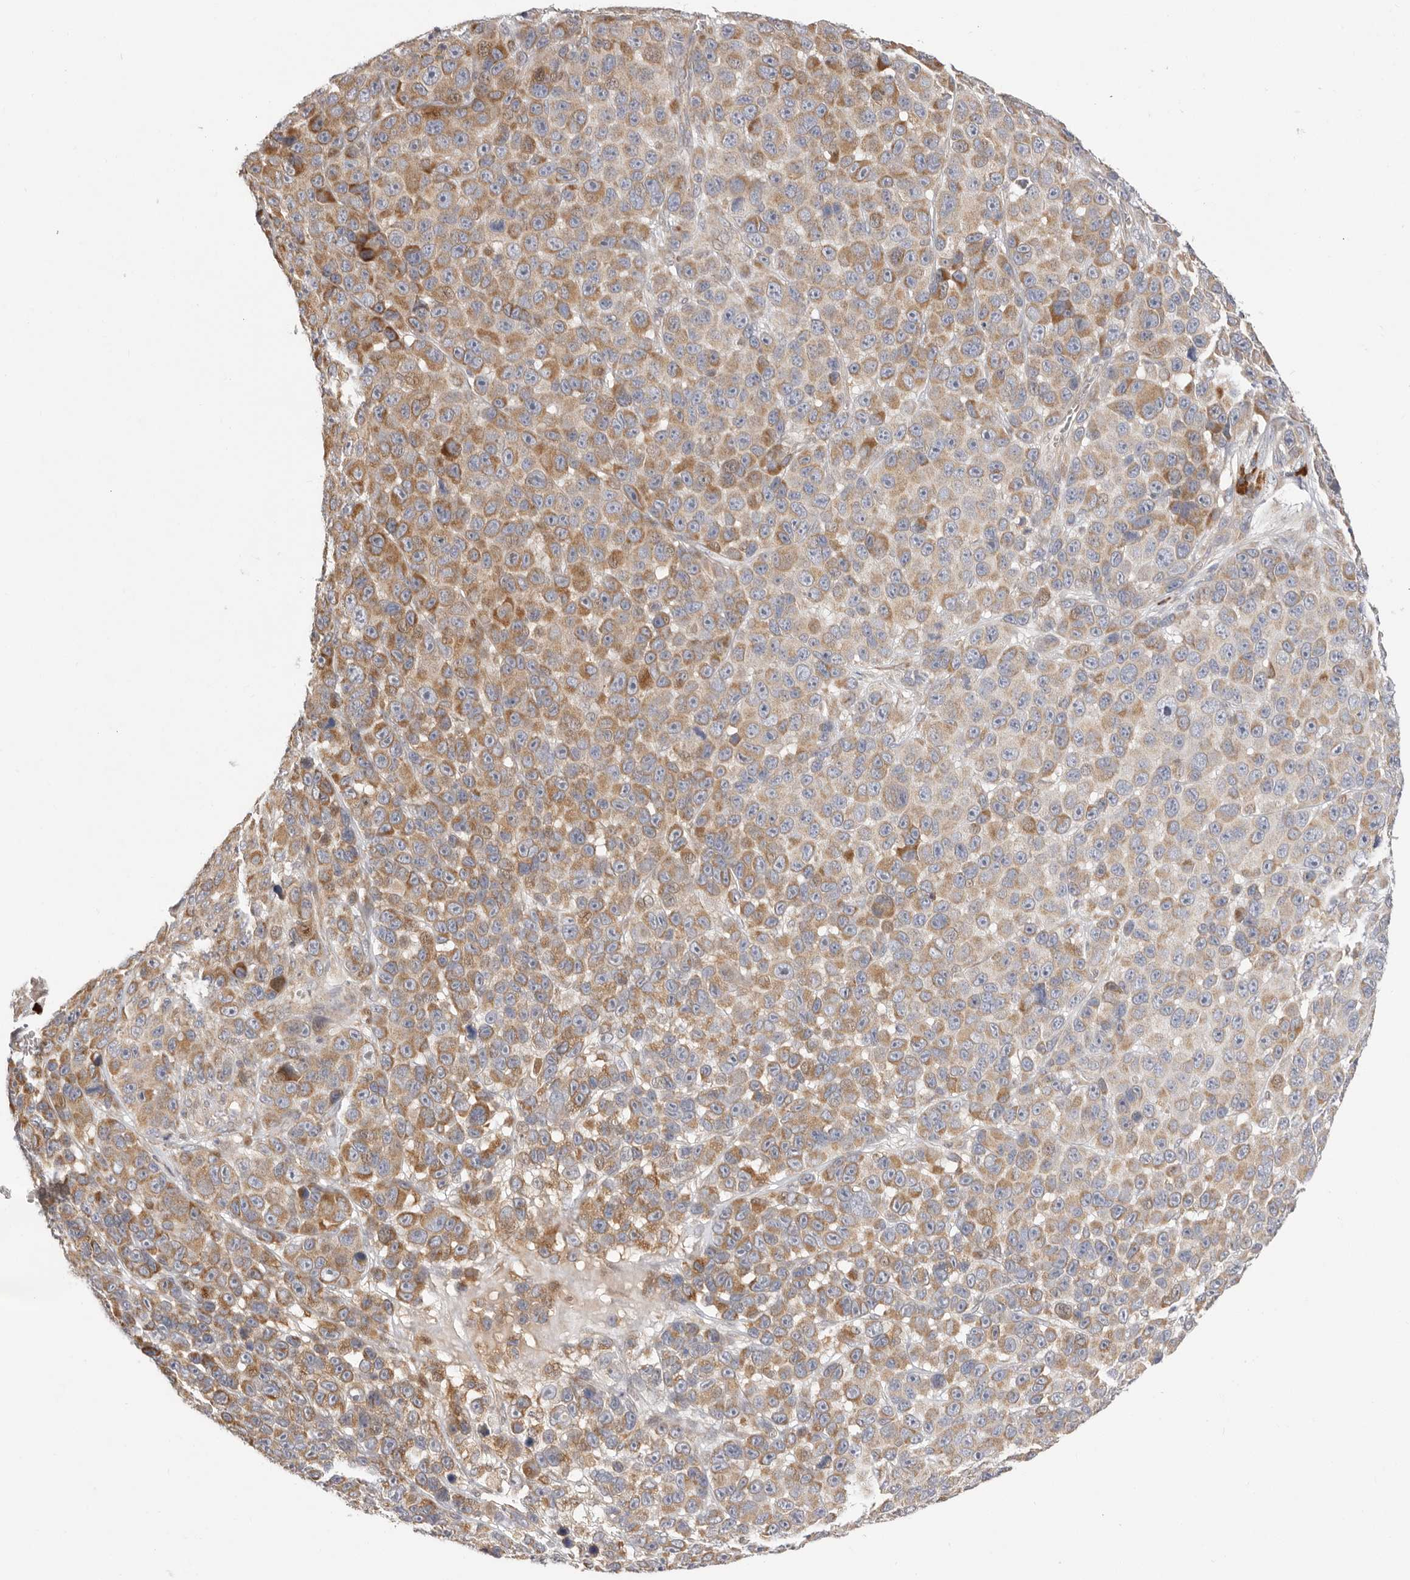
{"staining": {"intensity": "moderate", "quantity": ">75%", "location": "cytoplasmic/membranous"}, "tissue": "melanoma", "cell_type": "Tumor cells", "image_type": "cancer", "snomed": [{"axis": "morphology", "description": "Malignant melanoma, NOS"}, {"axis": "topography", "description": "Skin"}], "caption": "Brown immunohistochemical staining in human melanoma displays moderate cytoplasmic/membranous staining in approximately >75% of tumor cells.", "gene": "USH1C", "patient": {"sex": "male", "age": 53}}